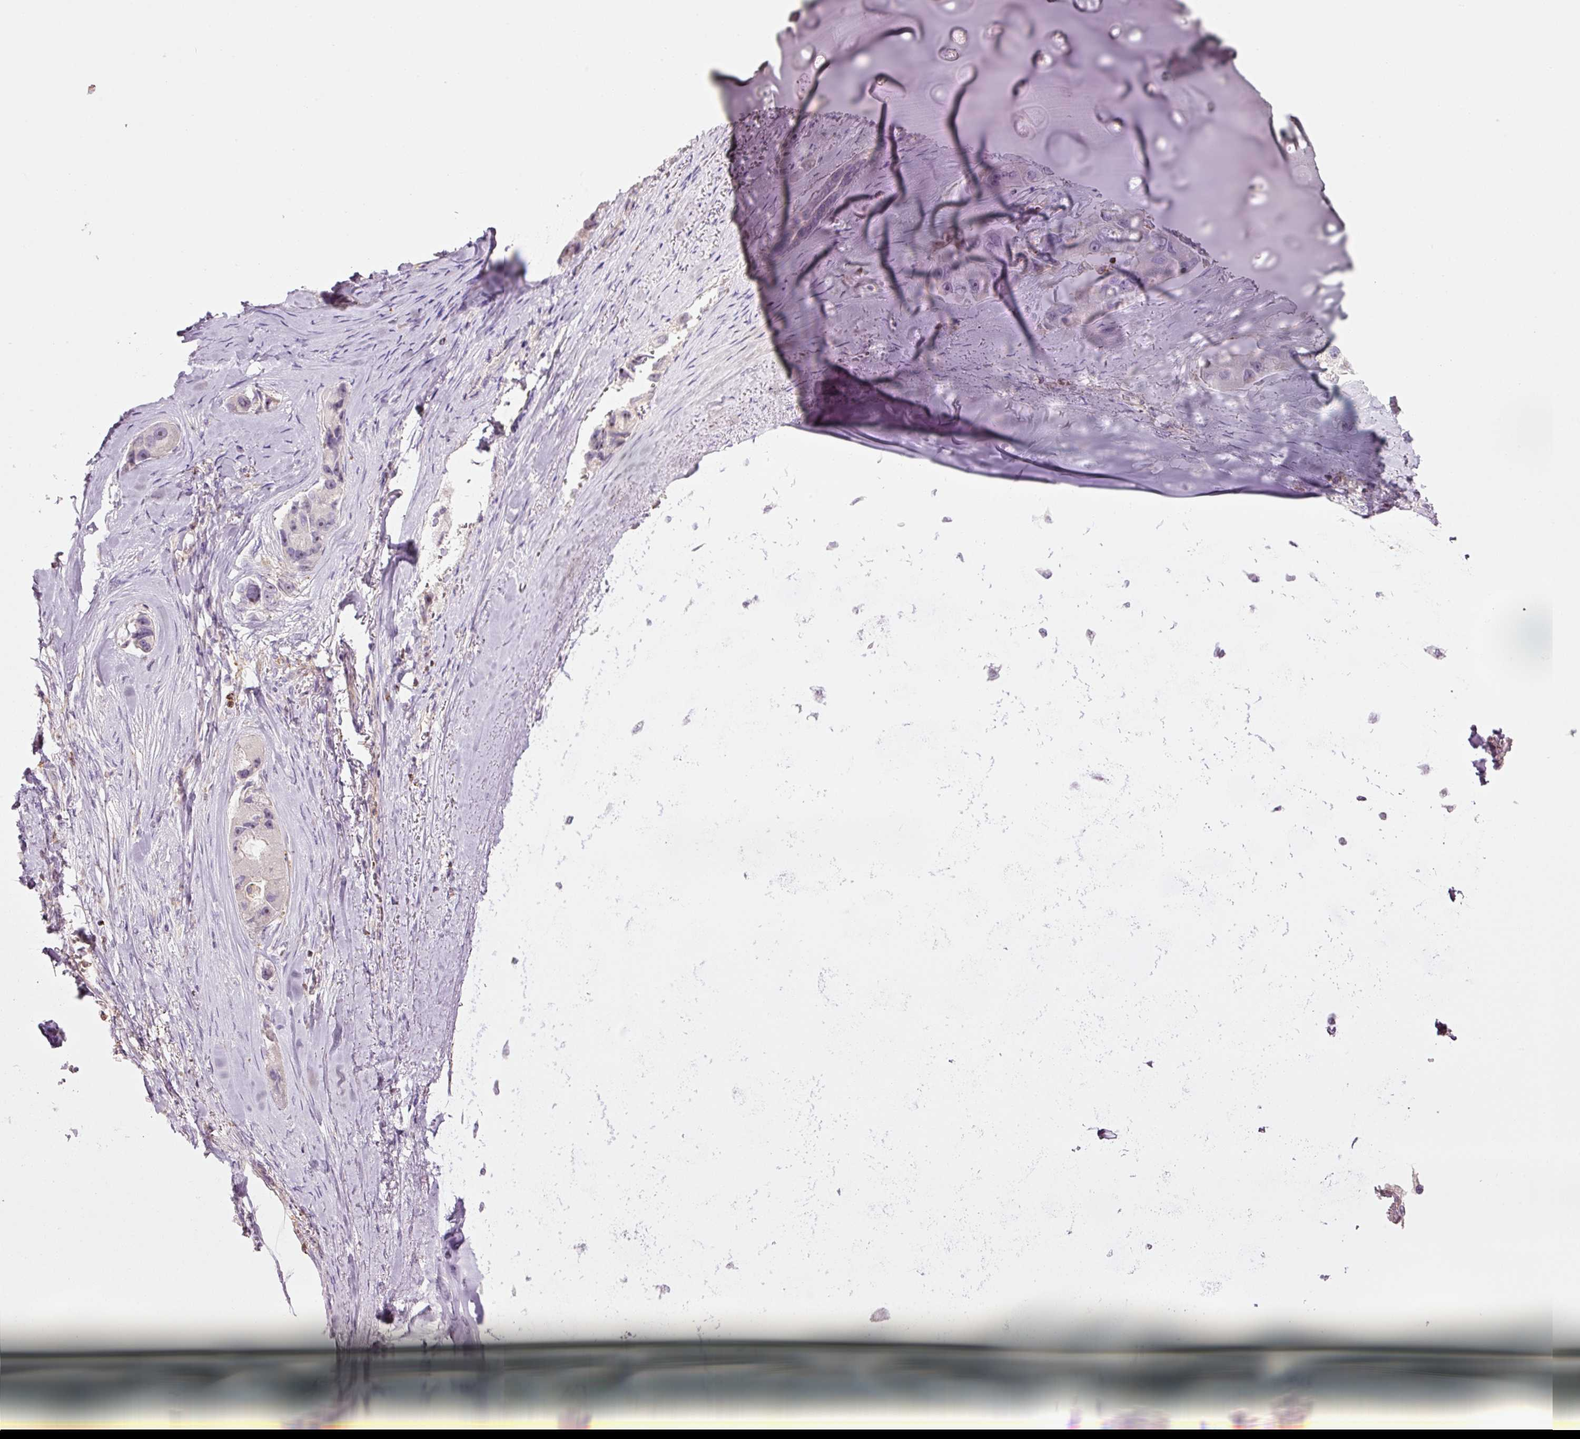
{"staining": {"intensity": "negative", "quantity": "none", "location": "none"}, "tissue": "lung cancer", "cell_type": "Tumor cells", "image_type": "cancer", "snomed": [{"axis": "morphology", "description": "Adenocarcinoma, NOS"}, {"axis": "topography", "description": "Lung"}], "caption": "A high-resolution image shows IHC staining of lung cancer, which demonstrates no significant positivity in tumor cells.", "gene": "SIPA1", "patient": {"sex": "female", "age": 54}}